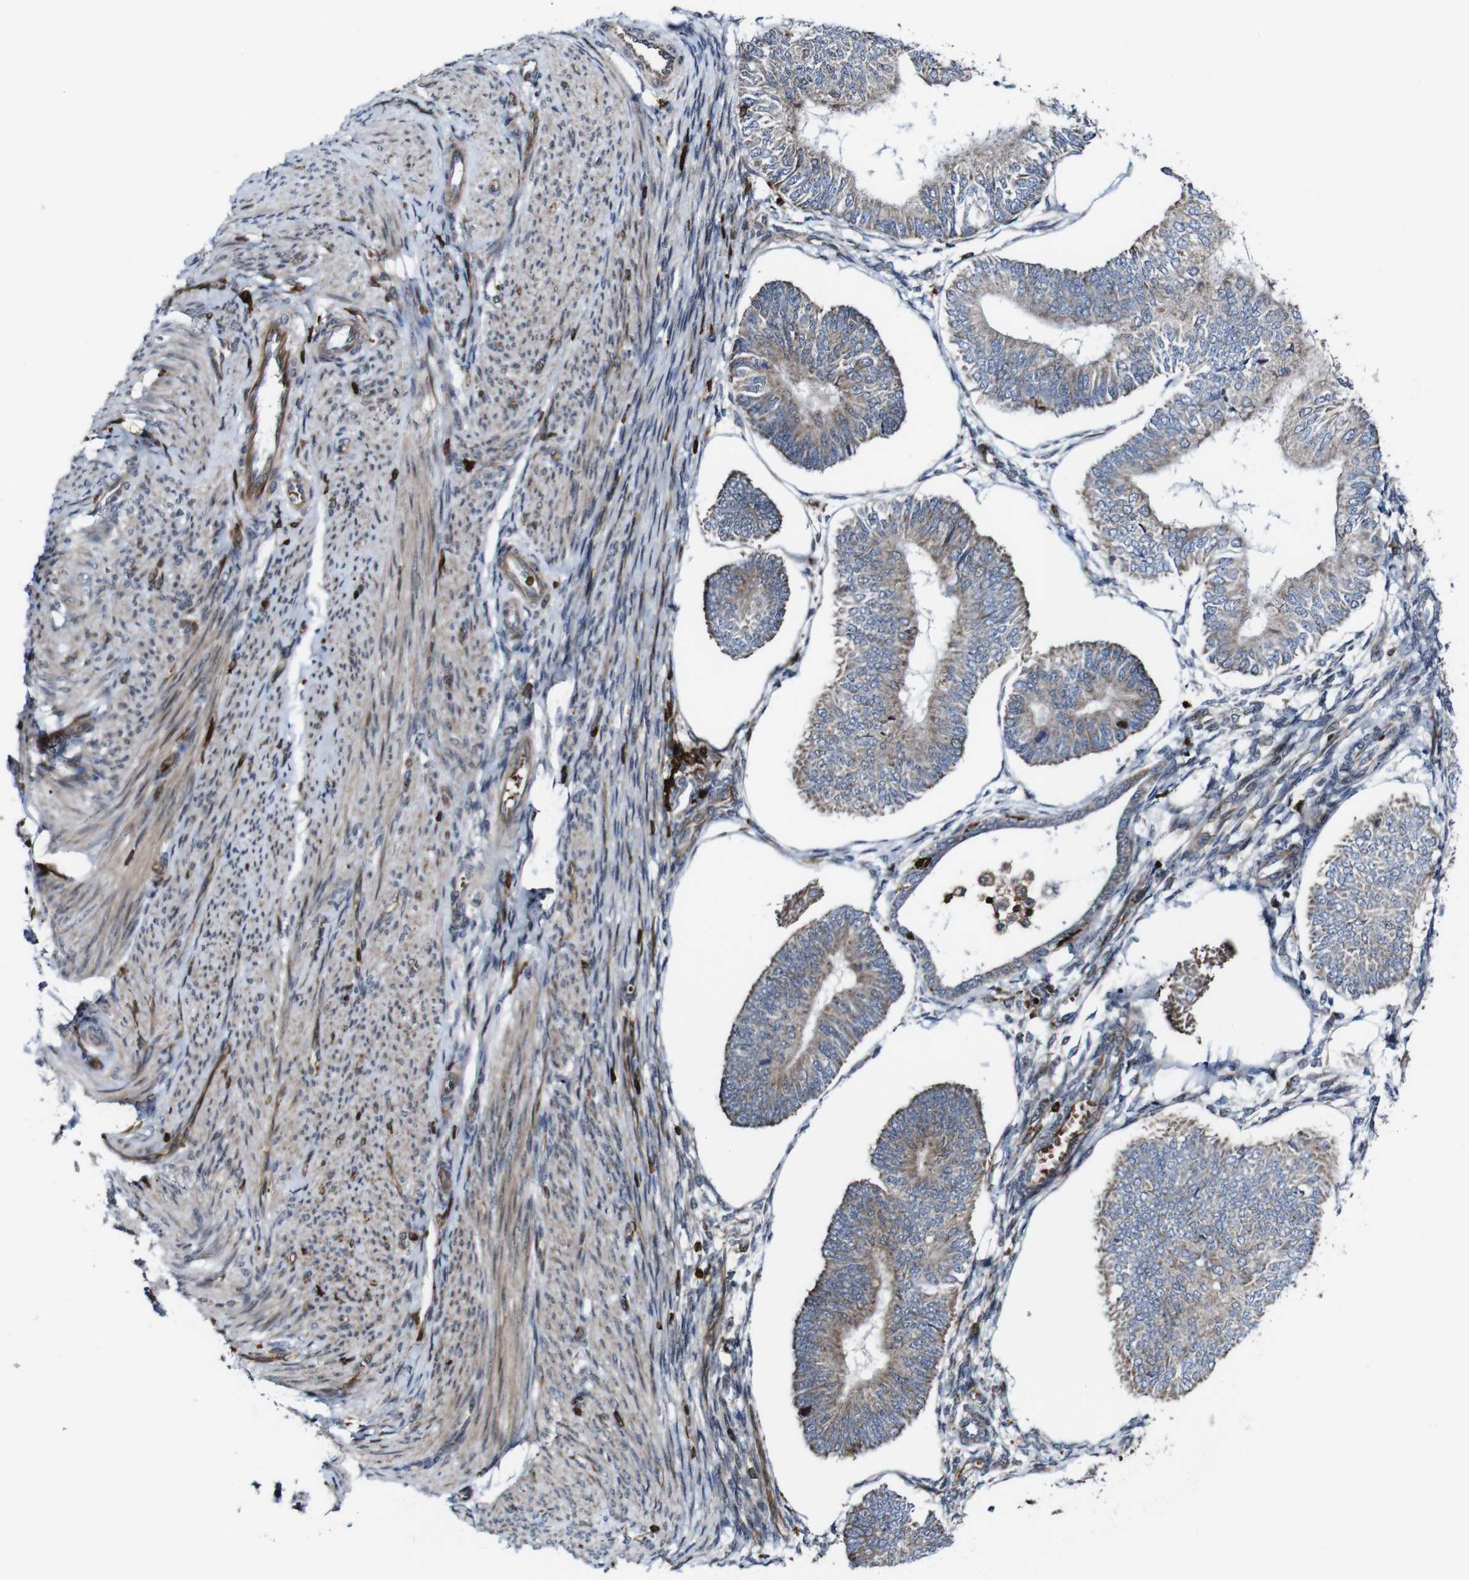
{"staining": {"intensity": "weak", "quantity": ">75%", "location": "cytoplasmic/membranous"}, "tissue": "endometrial cancer", "cell_type": "Tumor cells", "image_type": "cancer", "snomed": [{"axis": "morphology", "description": "Adenocarcinoma, NOS"}, {"axis": "topography", "description": "Endometrium"}], "caption": "Brown immunohistochemical staining in human endometrial cancer exhibits weak cytoplasmic/membranous expression in about >75% of tumor cells.", "gene": "JAK2", "patient": {"sex": "female", "age": 58}}